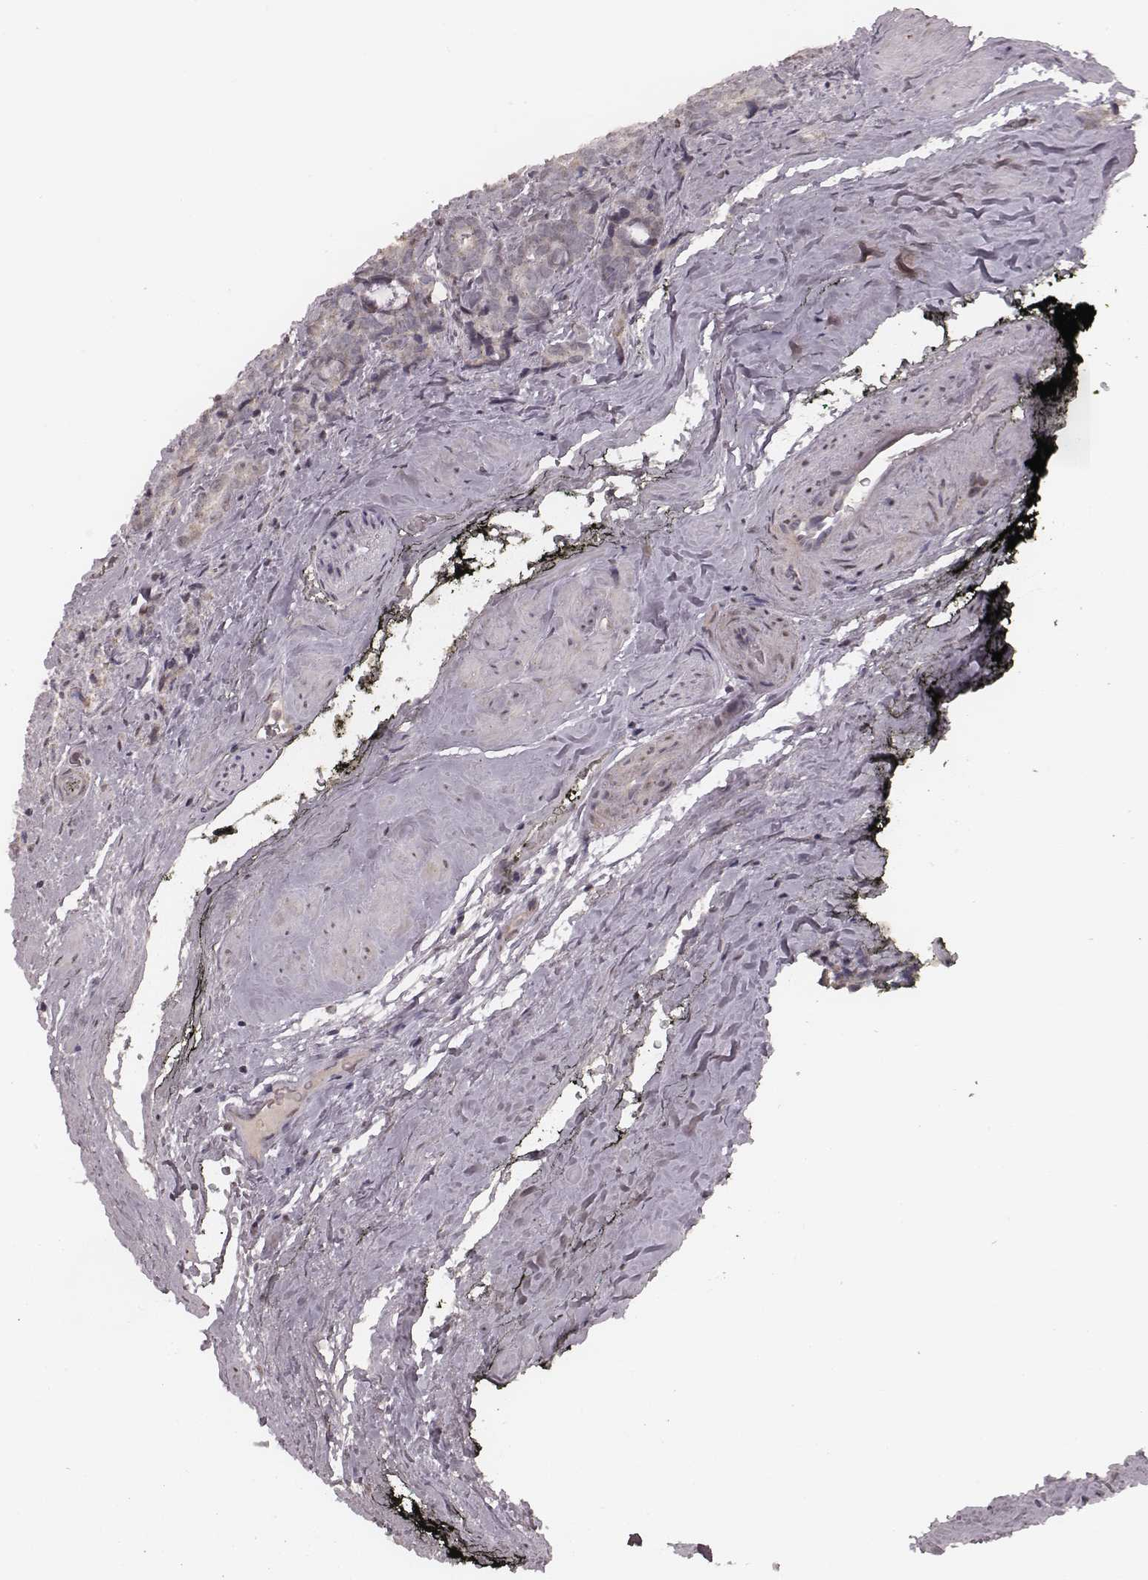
{"staining": {"intensity": "negative", "quantity": "none", "location": "none"}, "tissue": "prostate cancer", "cell_type": "Tumor cells", "image_type": "cancer", "snomed": [{"axis": "morphology", "description": "Adenocarcinoma, High grade"}, {"axis": "topography", "description": "Prostate"}], "caption": "A high-resolution photomicrograph shows immunohistochemistry (IHC) staining of prostate adenocarcinoma (high-grade), which demonstrates no significant expression in tumor cells.", "gene": "SLC7A4", "patient": {"sex": "male", "age": 74}}